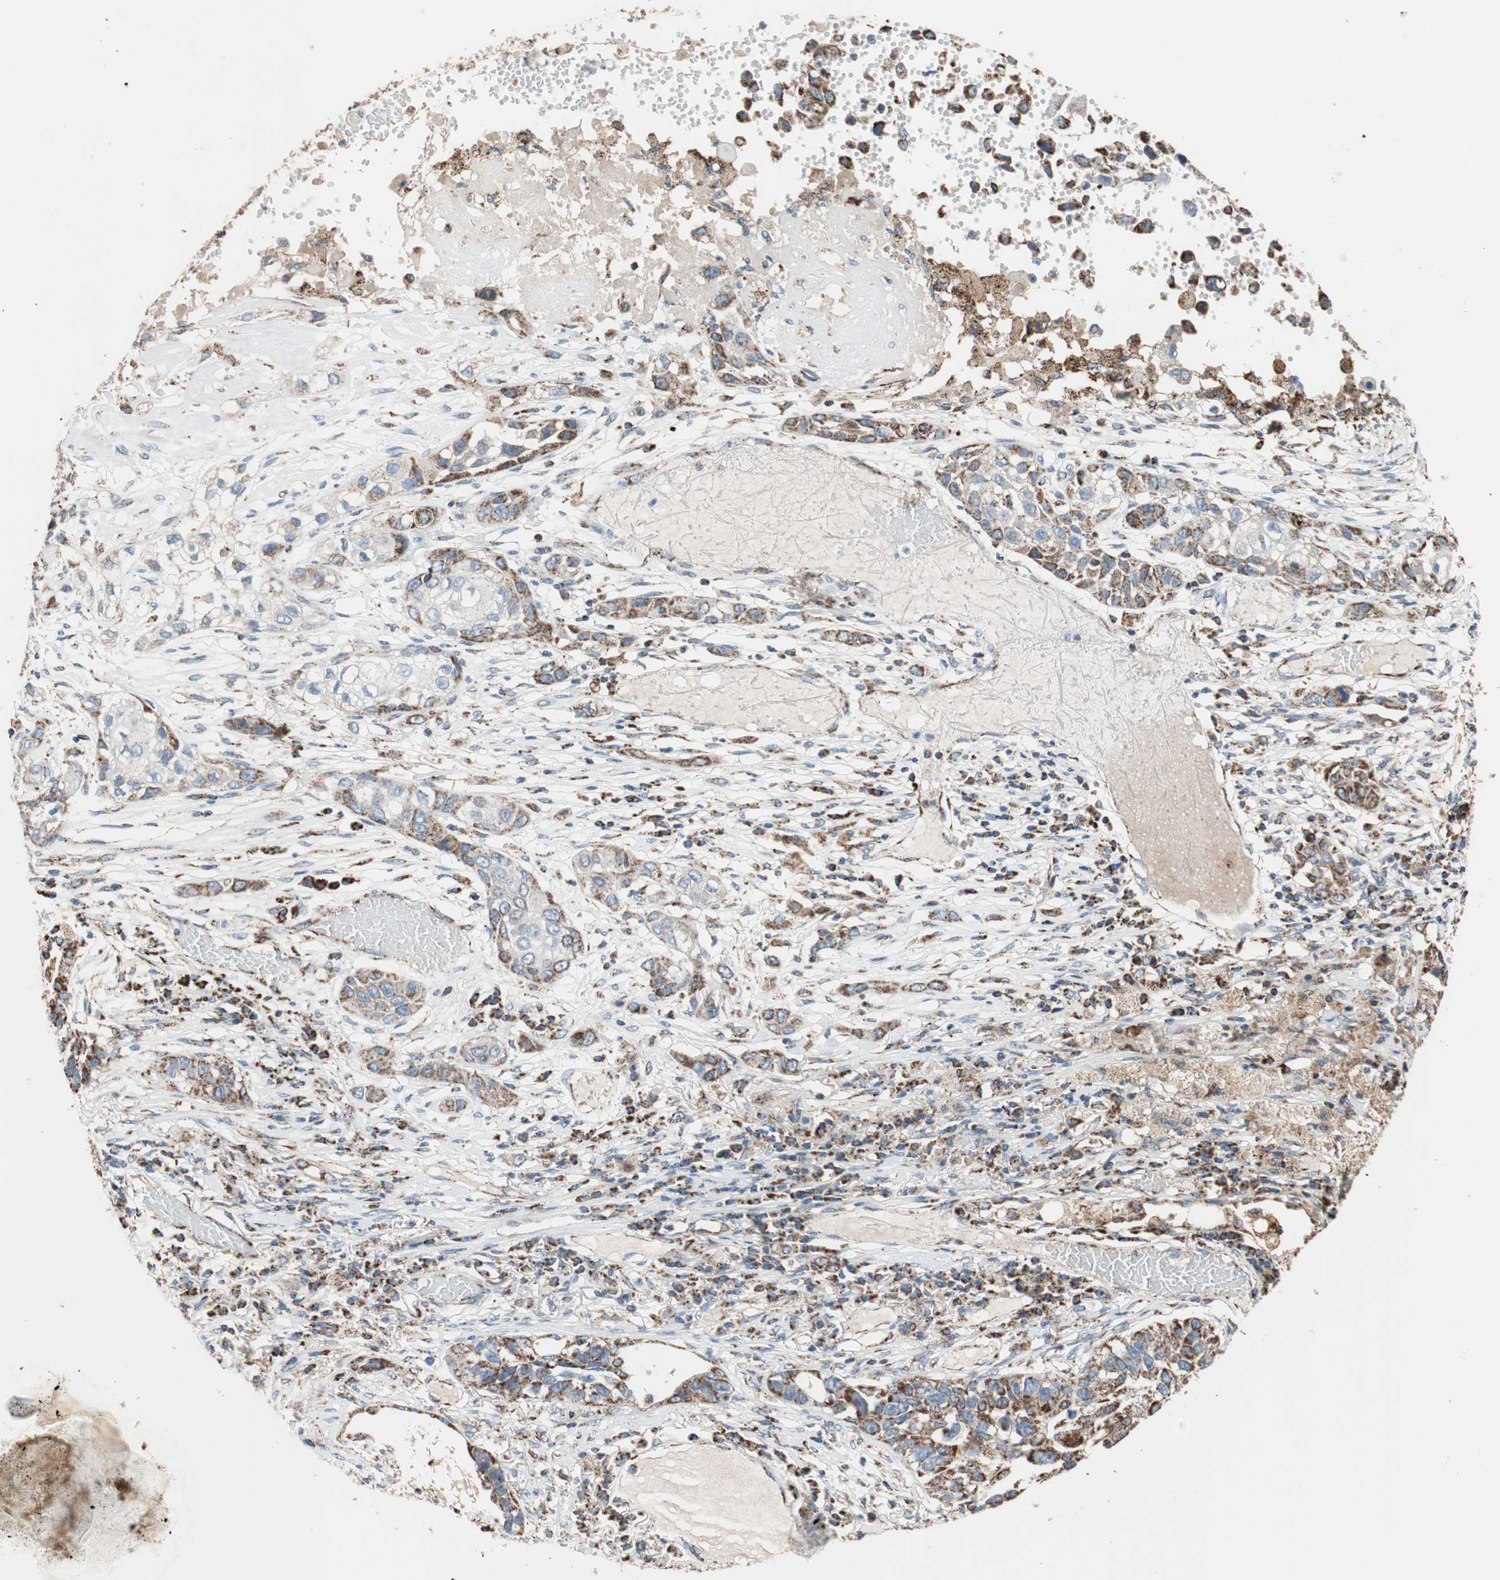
{"staining": {"intensity": "strong", "quantity": "25%-75%", "location": "cytoplasmic/membranous"}, "tissue": "lung cancer", "cell_type": "Tumor cells", "image_type": "cancer", "snomed": [{"axis": "morphology", "description": "Squamous cell carcinoma, NOS"}, {"axis": "topography", "description": "Lung"}], "caption": "High-power microscopy captured an immunohistochemistry (IHC) histopathology image of lung cancer, revealing strong cytoplasmic/membranous staining in about 25%-75% of tumor cells.", "gene": "PCSK4", "patient": {"sex": "male", "age": 71}}